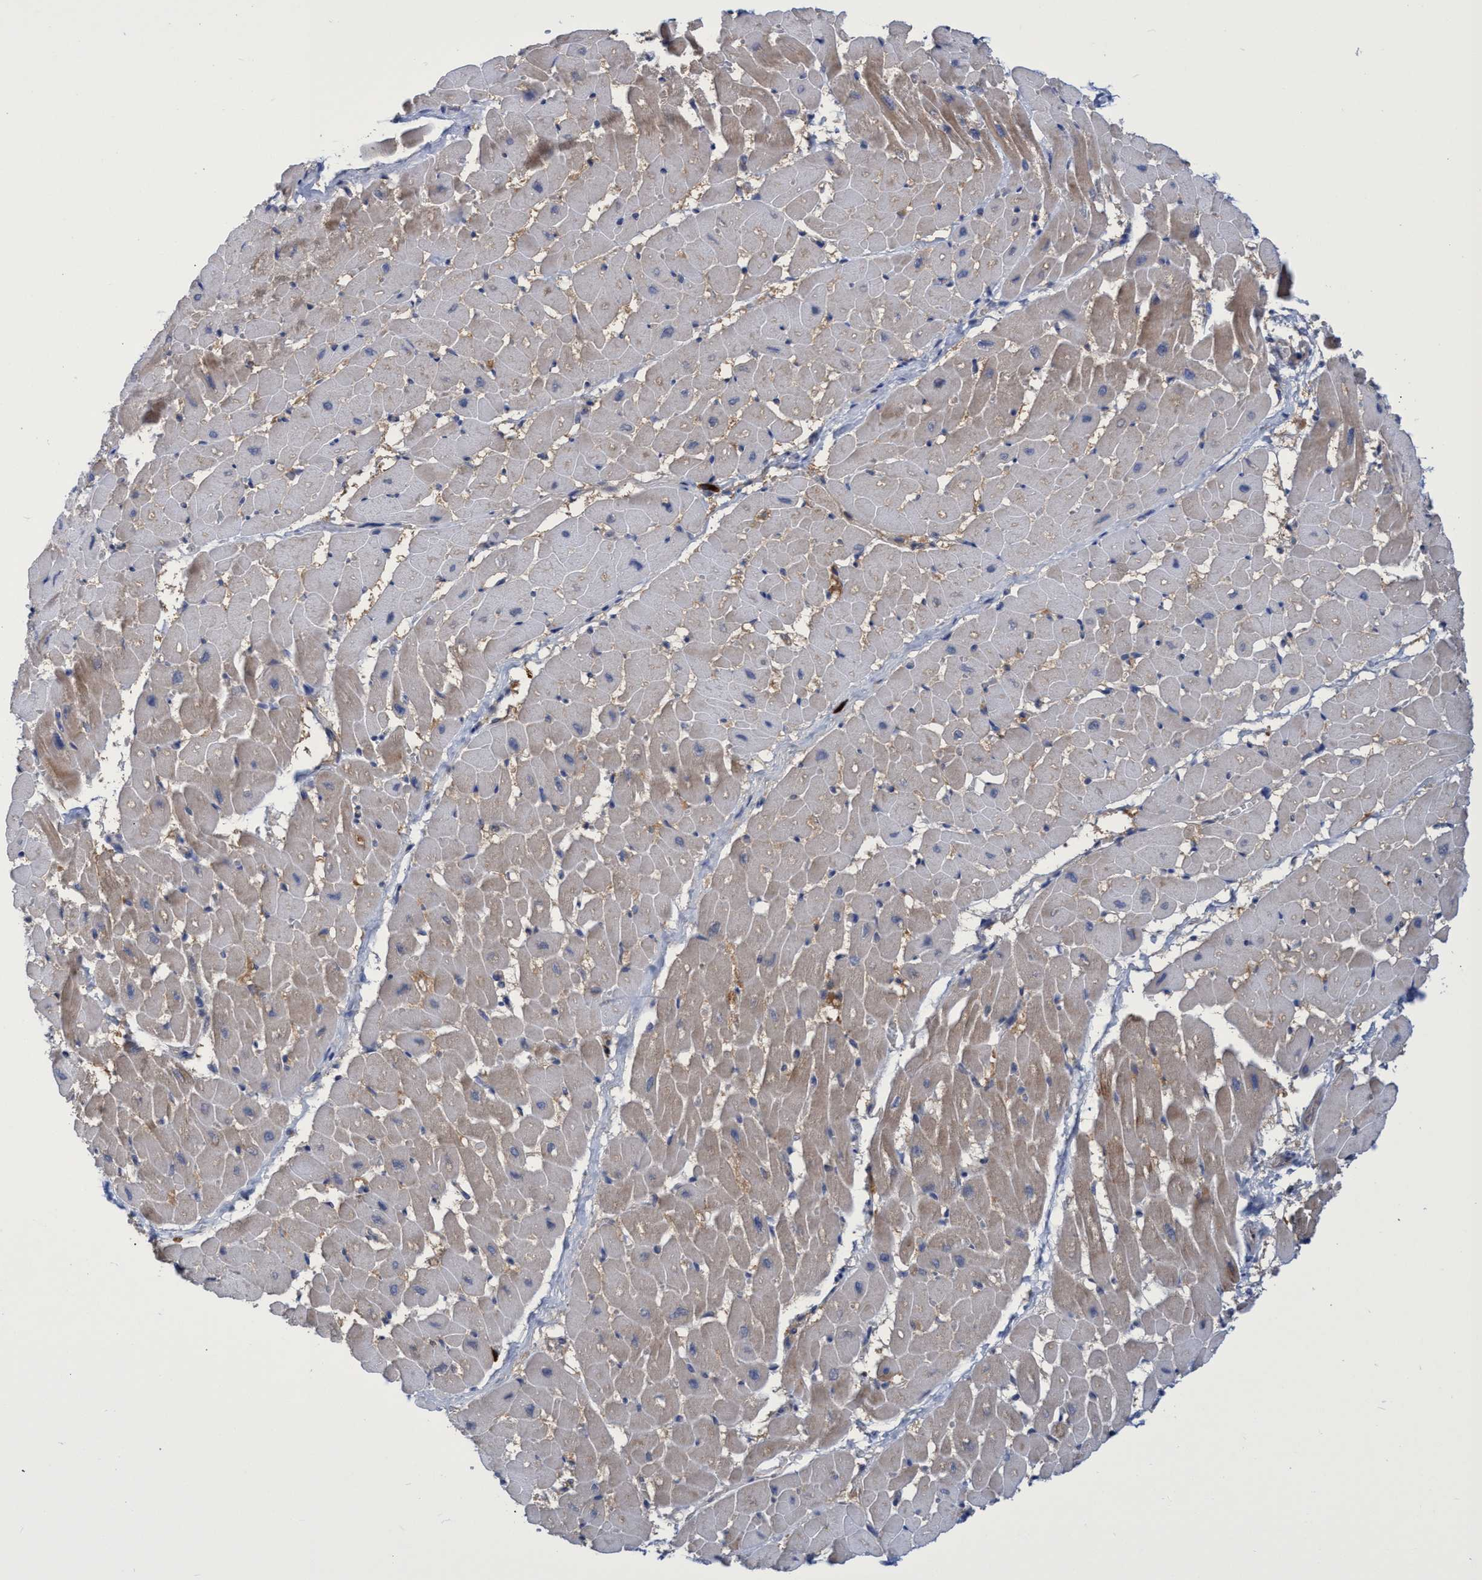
{"staining": {"intensity": "moderate", "quantity": "25%-75%", "location": "cytoplasmic/membranous"}, "tissue": "heart muscle", "cell_type": "Cardiomyocytes", "image_type": "normal", "snomed": [{"axis": "morphology", "description": "Normal tissue, NOS"}, {"axis": "topography", "description": "Heart"}], "caption": "This is a micrograph of immunohistochemistry (IHC) staining of unremarkable heart muscle, which shows moderate expression in the cytoplasmic/membranous of cardiomyocytes.", "gene": "PNPO", "patient": {"sex": "male", "age": 45}}